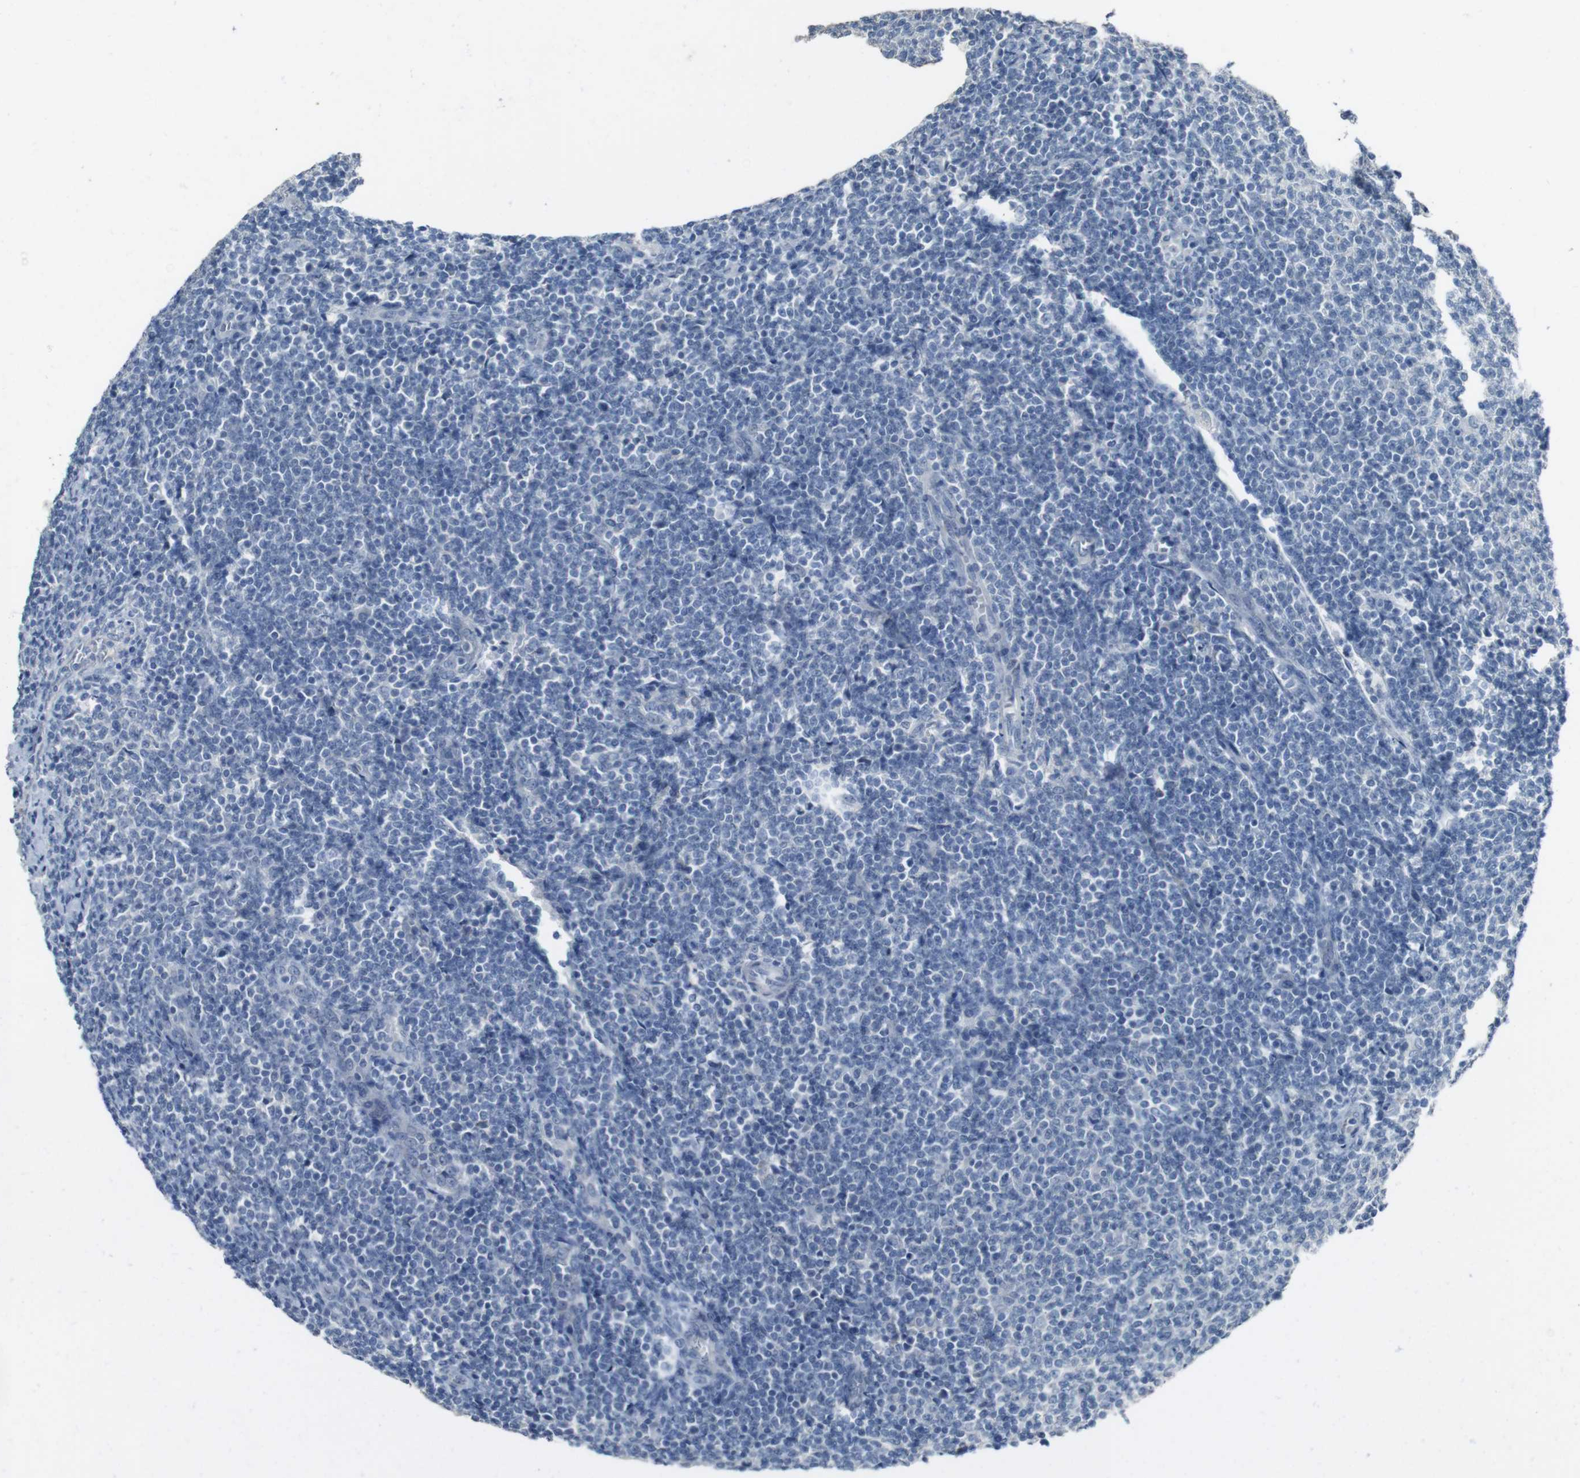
{"staining": {"intensity": "negative", "quantity": "none", "location": "none"}, "tissue": "lymphoma", "cell_type": "Tumor cells", "image_type": "cancer", "snomed": [{"axis": "morphology", "description": "Malignant lymphoma, non-Hodgkin's type, Low grade"}, {"axis": "topography", "description": "Lymph node"}], "caption": "Tumor cells show no significant protein staining in lymphoma. Nuclei are stained in blue.", "gene": "ENTPD7", "patient": {"sex": "male", "age": 66}}